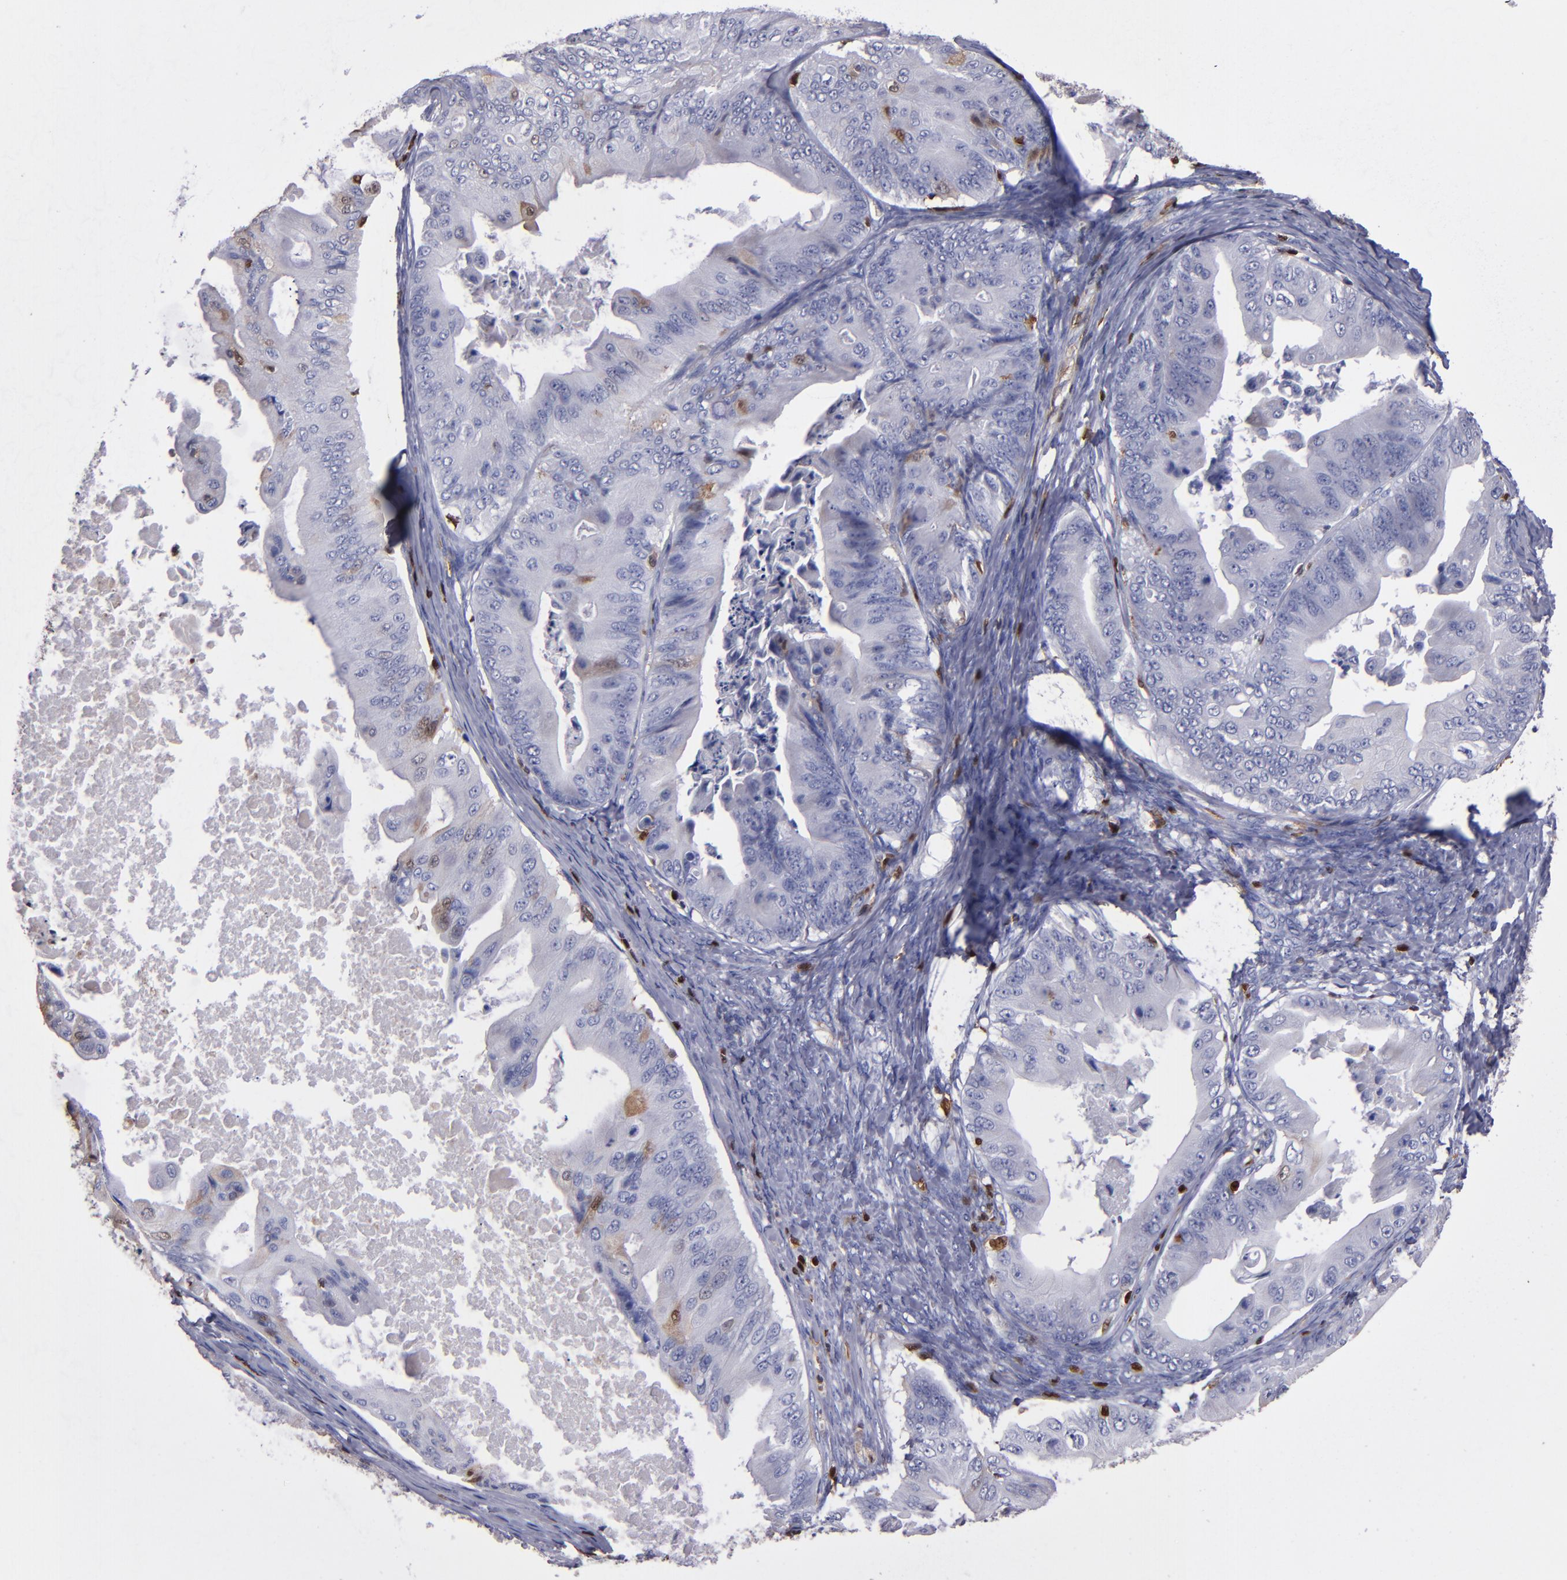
{"staining": {"intensity": "moderate", "quantity": "<25%", "location": "cytoplasmic/membranous,nuclear"}, "tissue": "ovarian cancer", "cell_type": "Tumor cells", "image_type": "cancer", "snomed": [{"axis": "morphology", "description": "Cystadenocarcinoma, mucinous, NOS"}, {"axis": "topography", "description": "Ovary"}], "caption": "Tumor cells demonstrate moderate cytoplasmic/membranous and nuclear positivity in approximately <25% of cells in ovarian cancer.", "gene": "S100A4", "patient": {"sex": "female", "age": 37}}